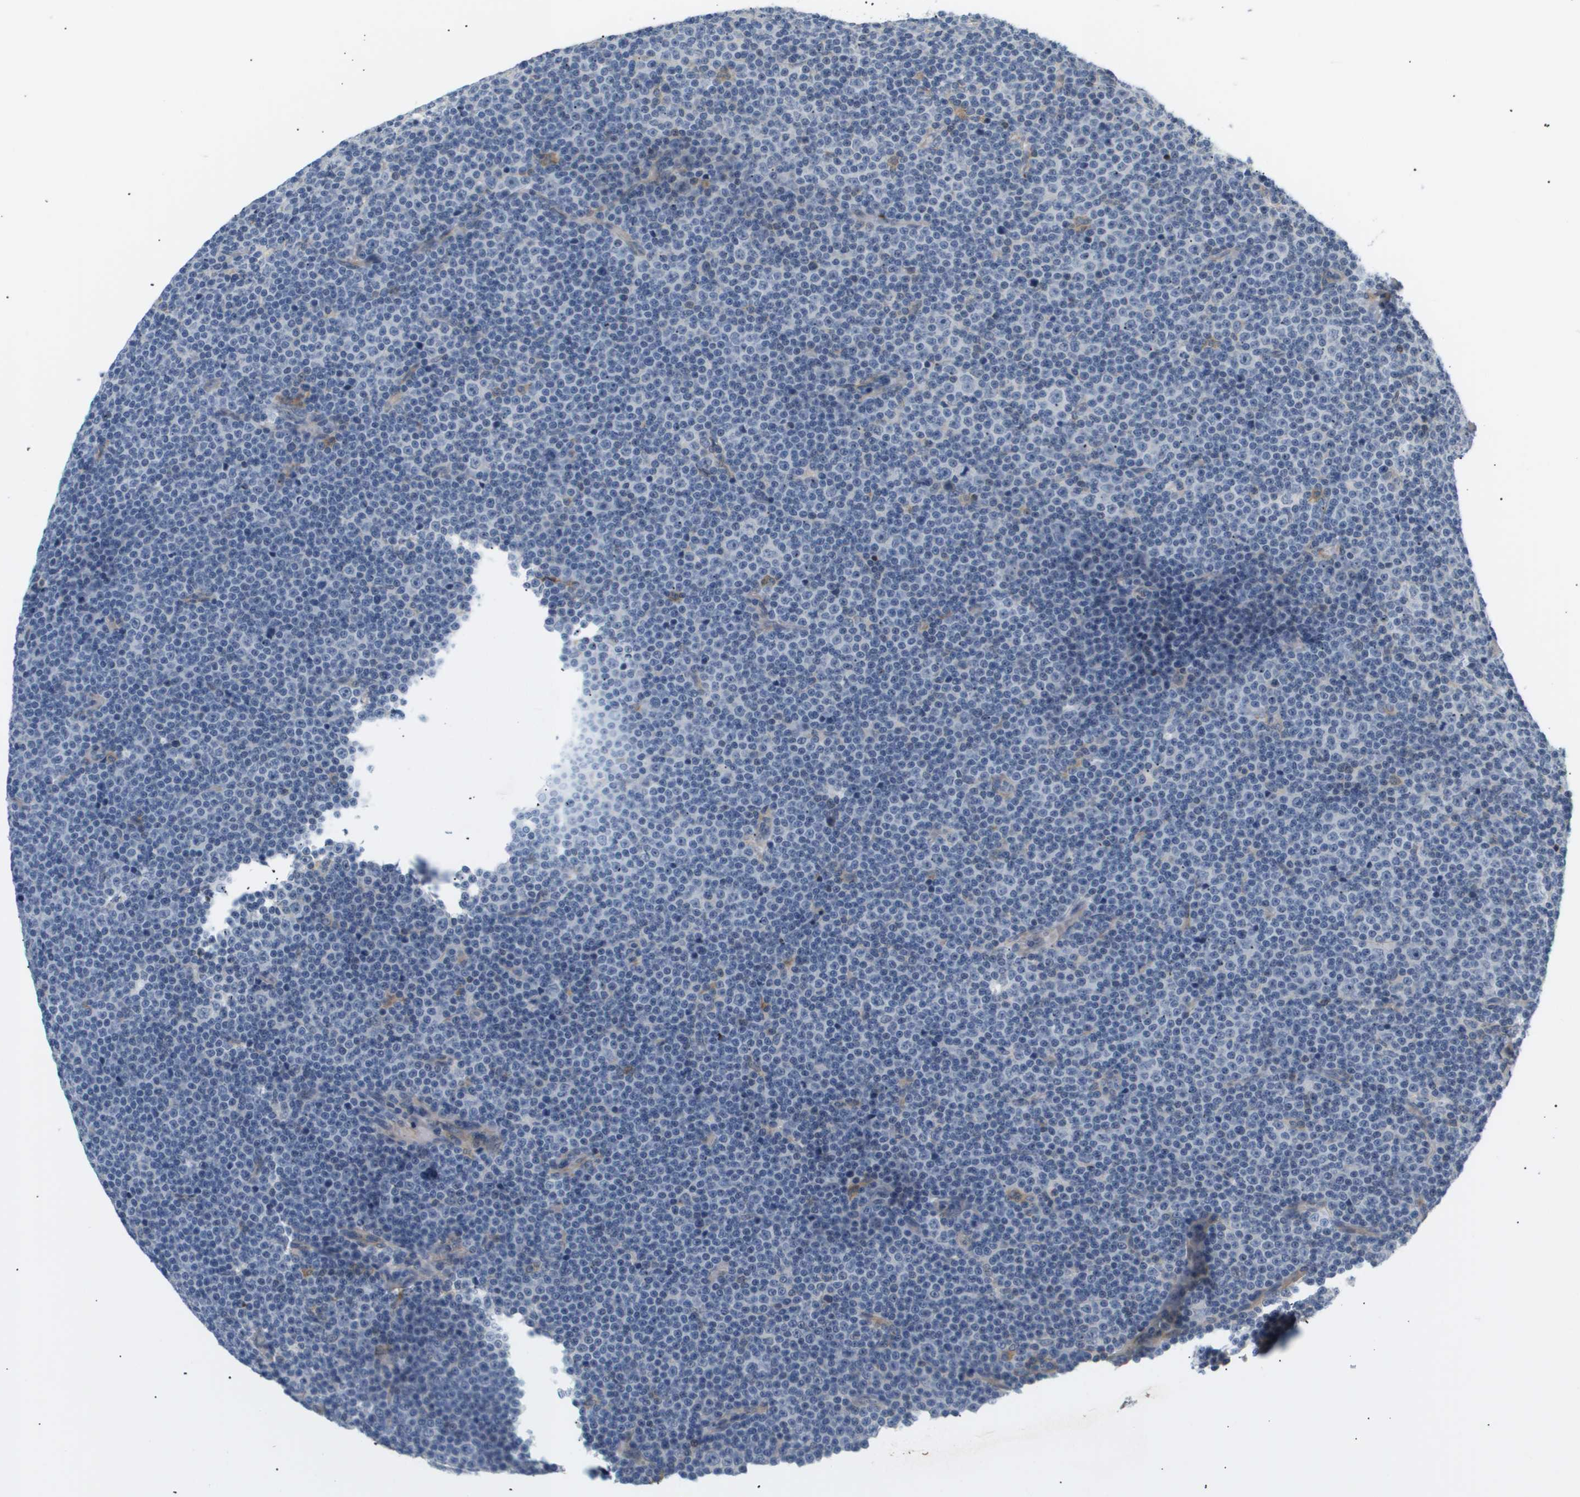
{"staining": {"intensity": "negative", "quantity": "none", "location": "none"}, "tissue": "lymphoma", "cell_type": "Tumor cells", "image_type": "cancer", "snomed": [{"axis": "morphology", "description": "Malignant lymphoma, non-Hodgkin's type, Low grade"}, {"axis": "topography", "description": "Lymph node"}], "caption": "DAB immunohistochemical staining of low-grade malignant lymphoma, non-Hodgkin's type shows no significant expression in tumor cells. (Stains: DAB (3,3'-diaminobenzidine) IHC with hematoxylin counter stain, Microscopy: brightfield microscopy at high magnification).", "gene": "CORO2B", "patient": {"sex": "female", "age": 67}}